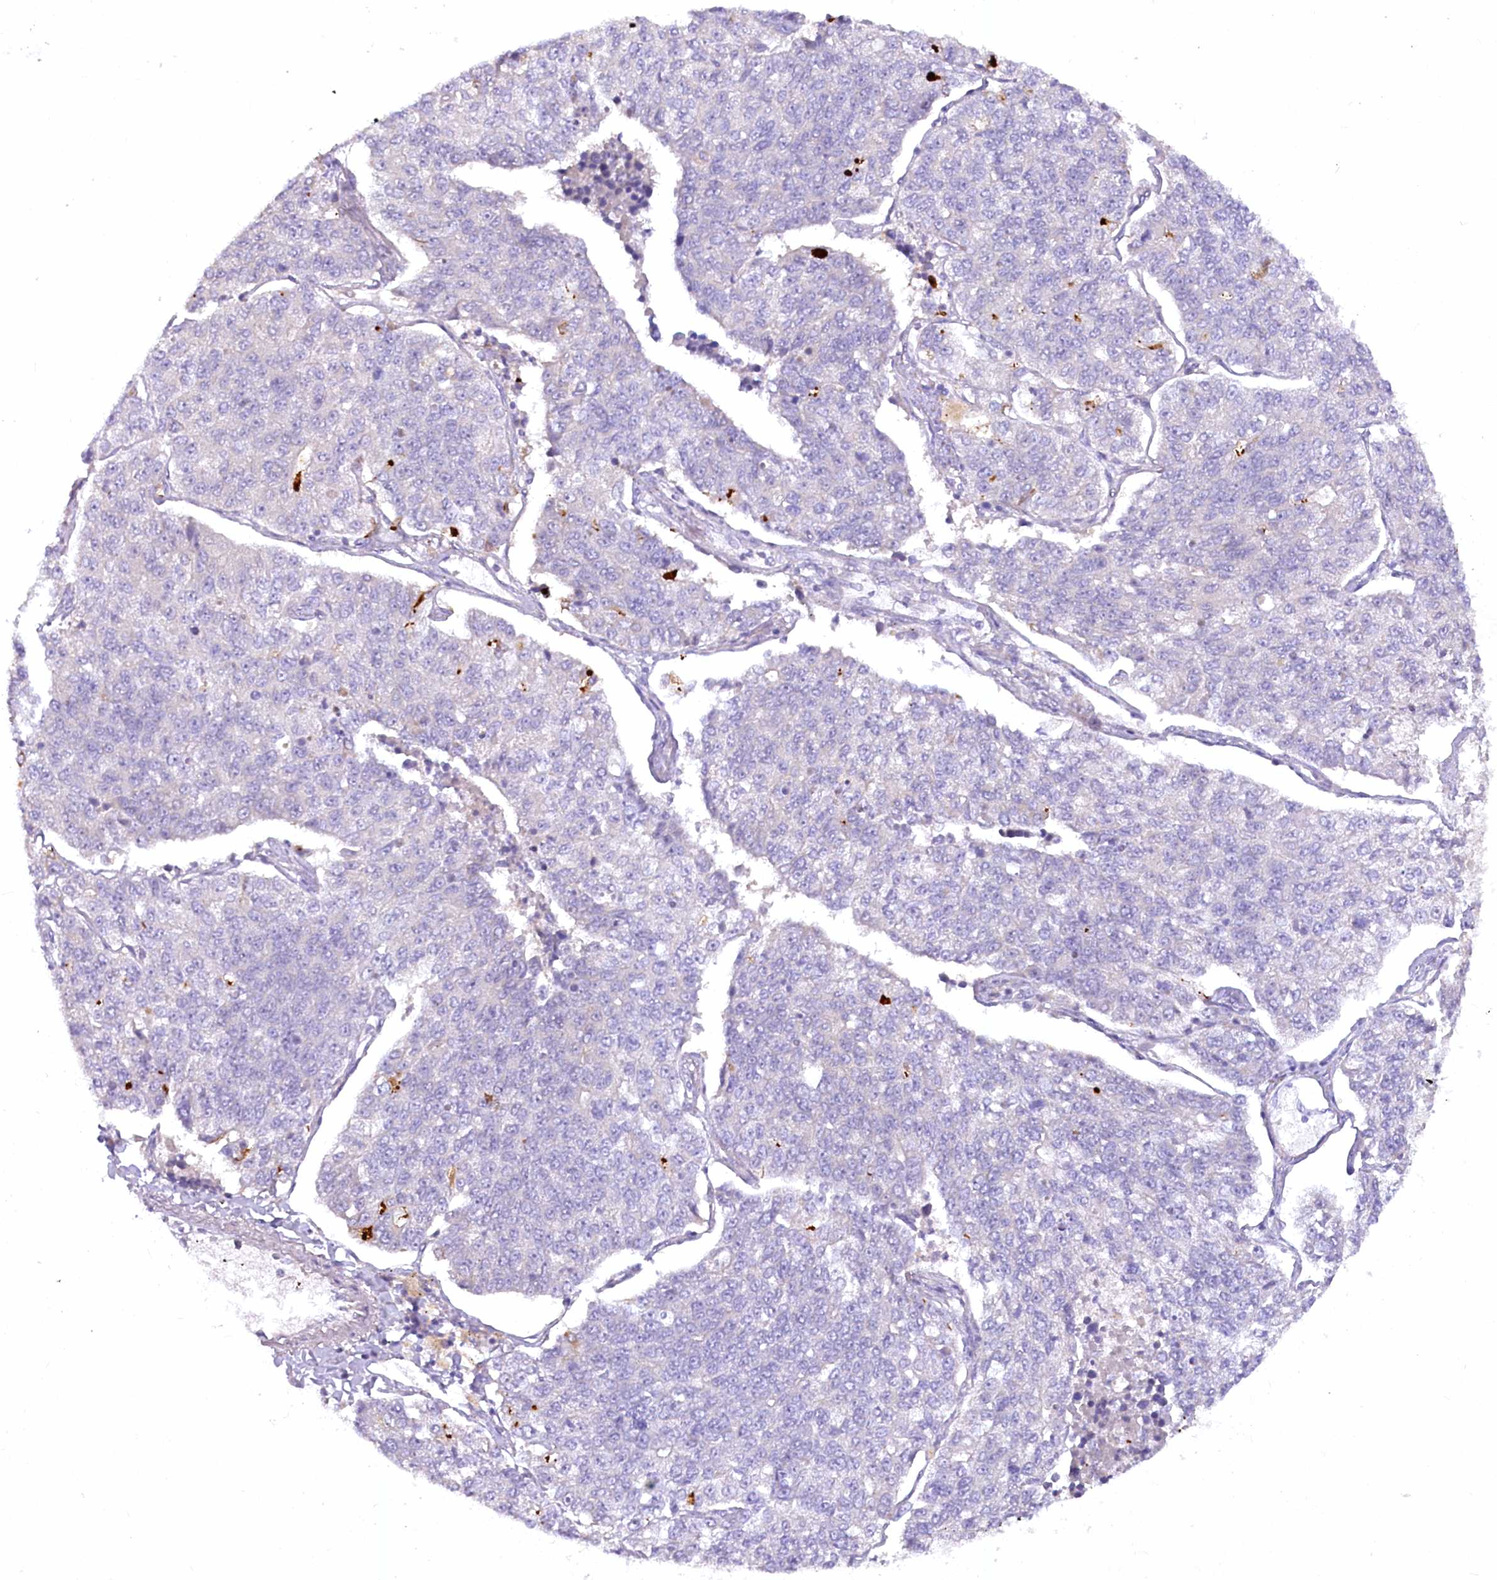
{"staining": {"intensity": "negative", "quantity": "none", "location": "none"}, "tissue": "lung cancer", "cell_type": "Tumor cells", "image_type": "cancer", "snomed": [{"axis": "morphology", "description": "Adenocarcinoma, NOS"}, {"axis": "topography", "description": "Lung"}], "caption": "Immunohistochemistry (IHC) micrograph of human lung cancer (adenocarcinoma) stained for a protein (brown), which shows no positivity in tumor cells. (Brightfield microscopy of DAB immunohistochemistry at high magnification).", "gene": "EFHC2", "patient": {"sex": "male", "age": 49}}